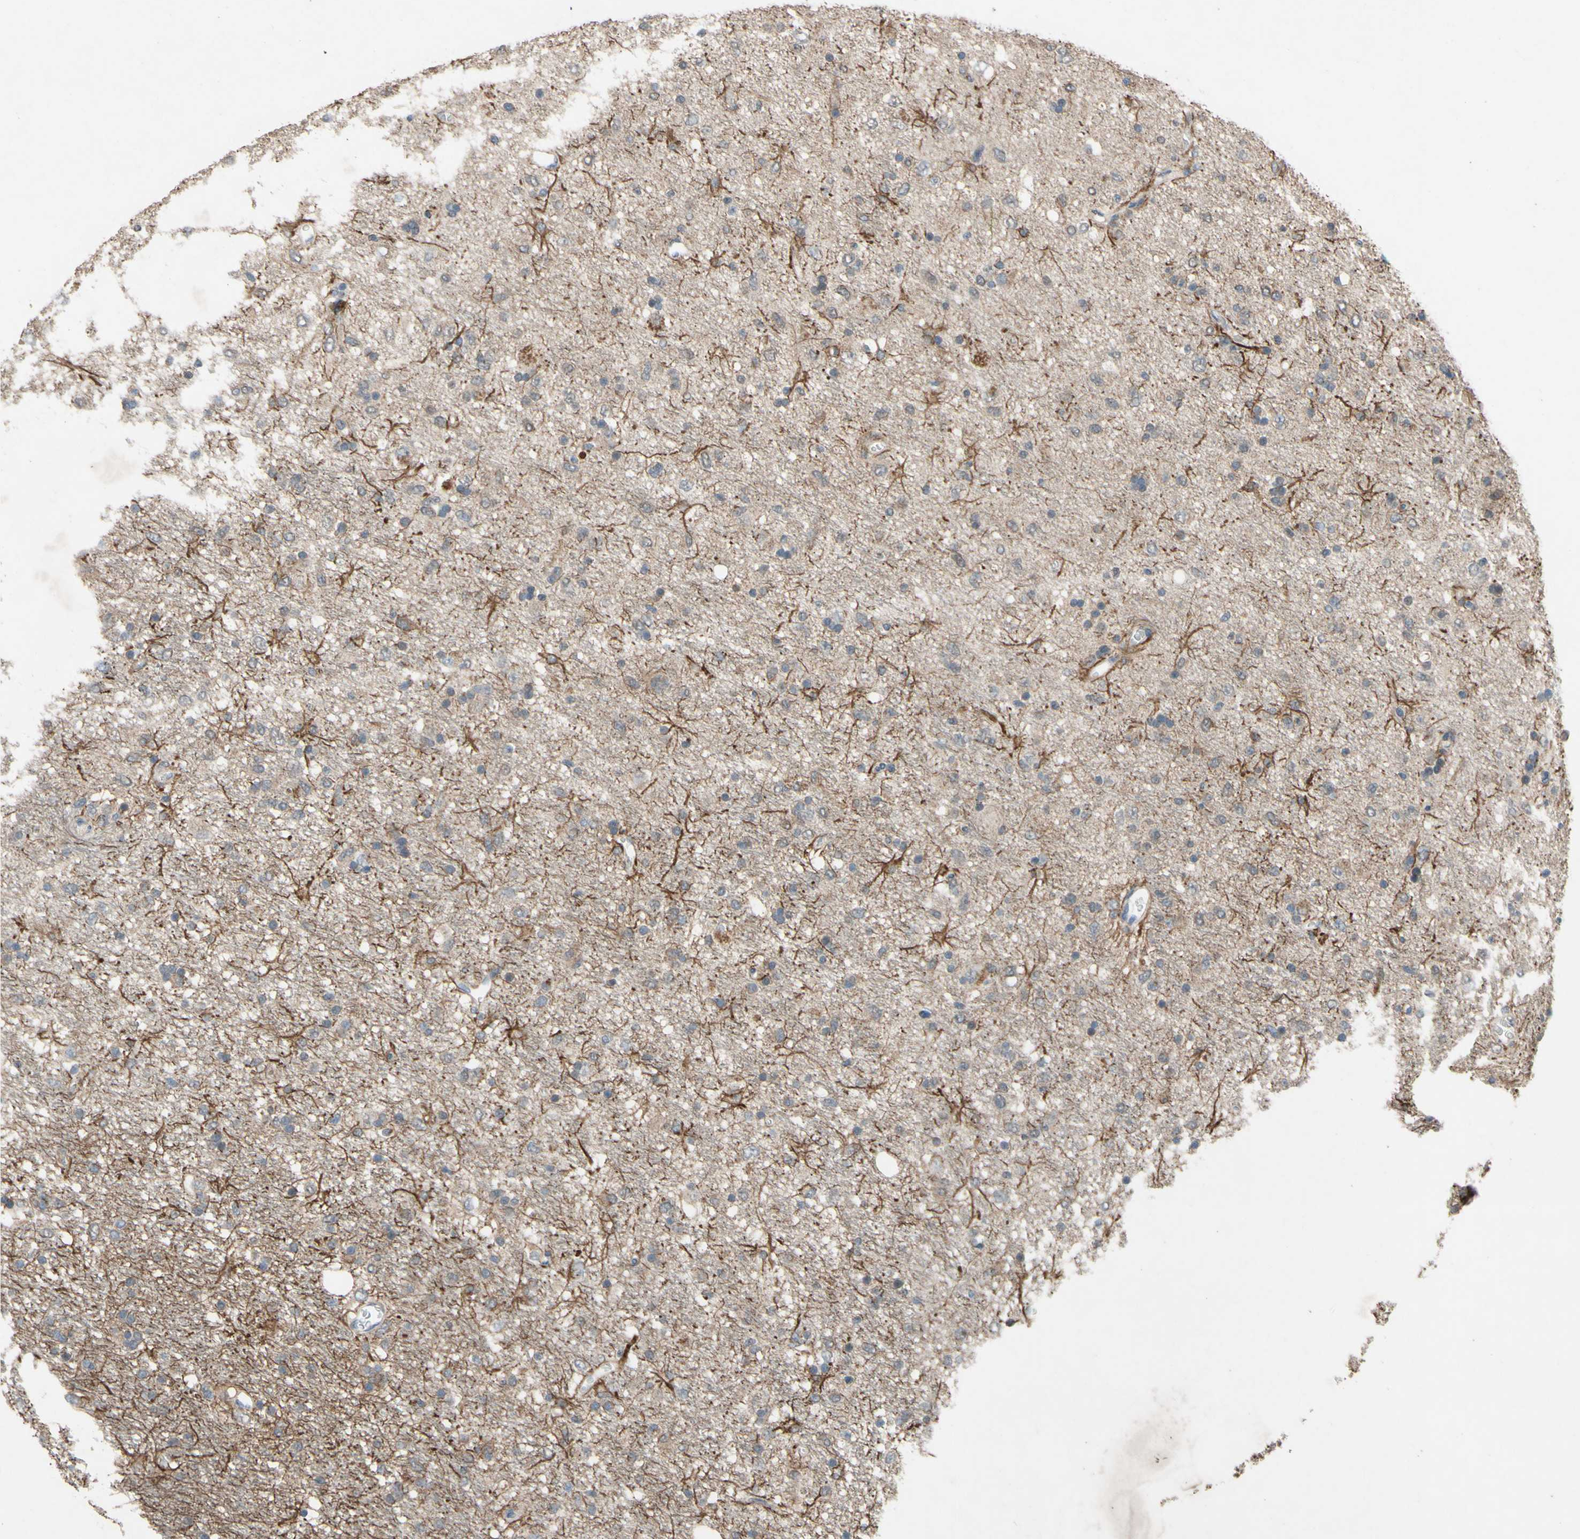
{"staining": {"intensity": "negative", "quantity": "none", "location": "none"}, "tissue": "glioma", "cell_type": "Tumor cells", "image_type": "cancer", "snomed": [{"axis": "morphology", "description": "Glioma, malignant, Low grade"}, {"axis": "topography", "description": "Brain"}], "caption": "The histopathology image reveals no significant positivity in tumor cells of malignant glioma (low-grade).", "gene": "CDCP1", "patient": {"sex": "male", "age": 77}}